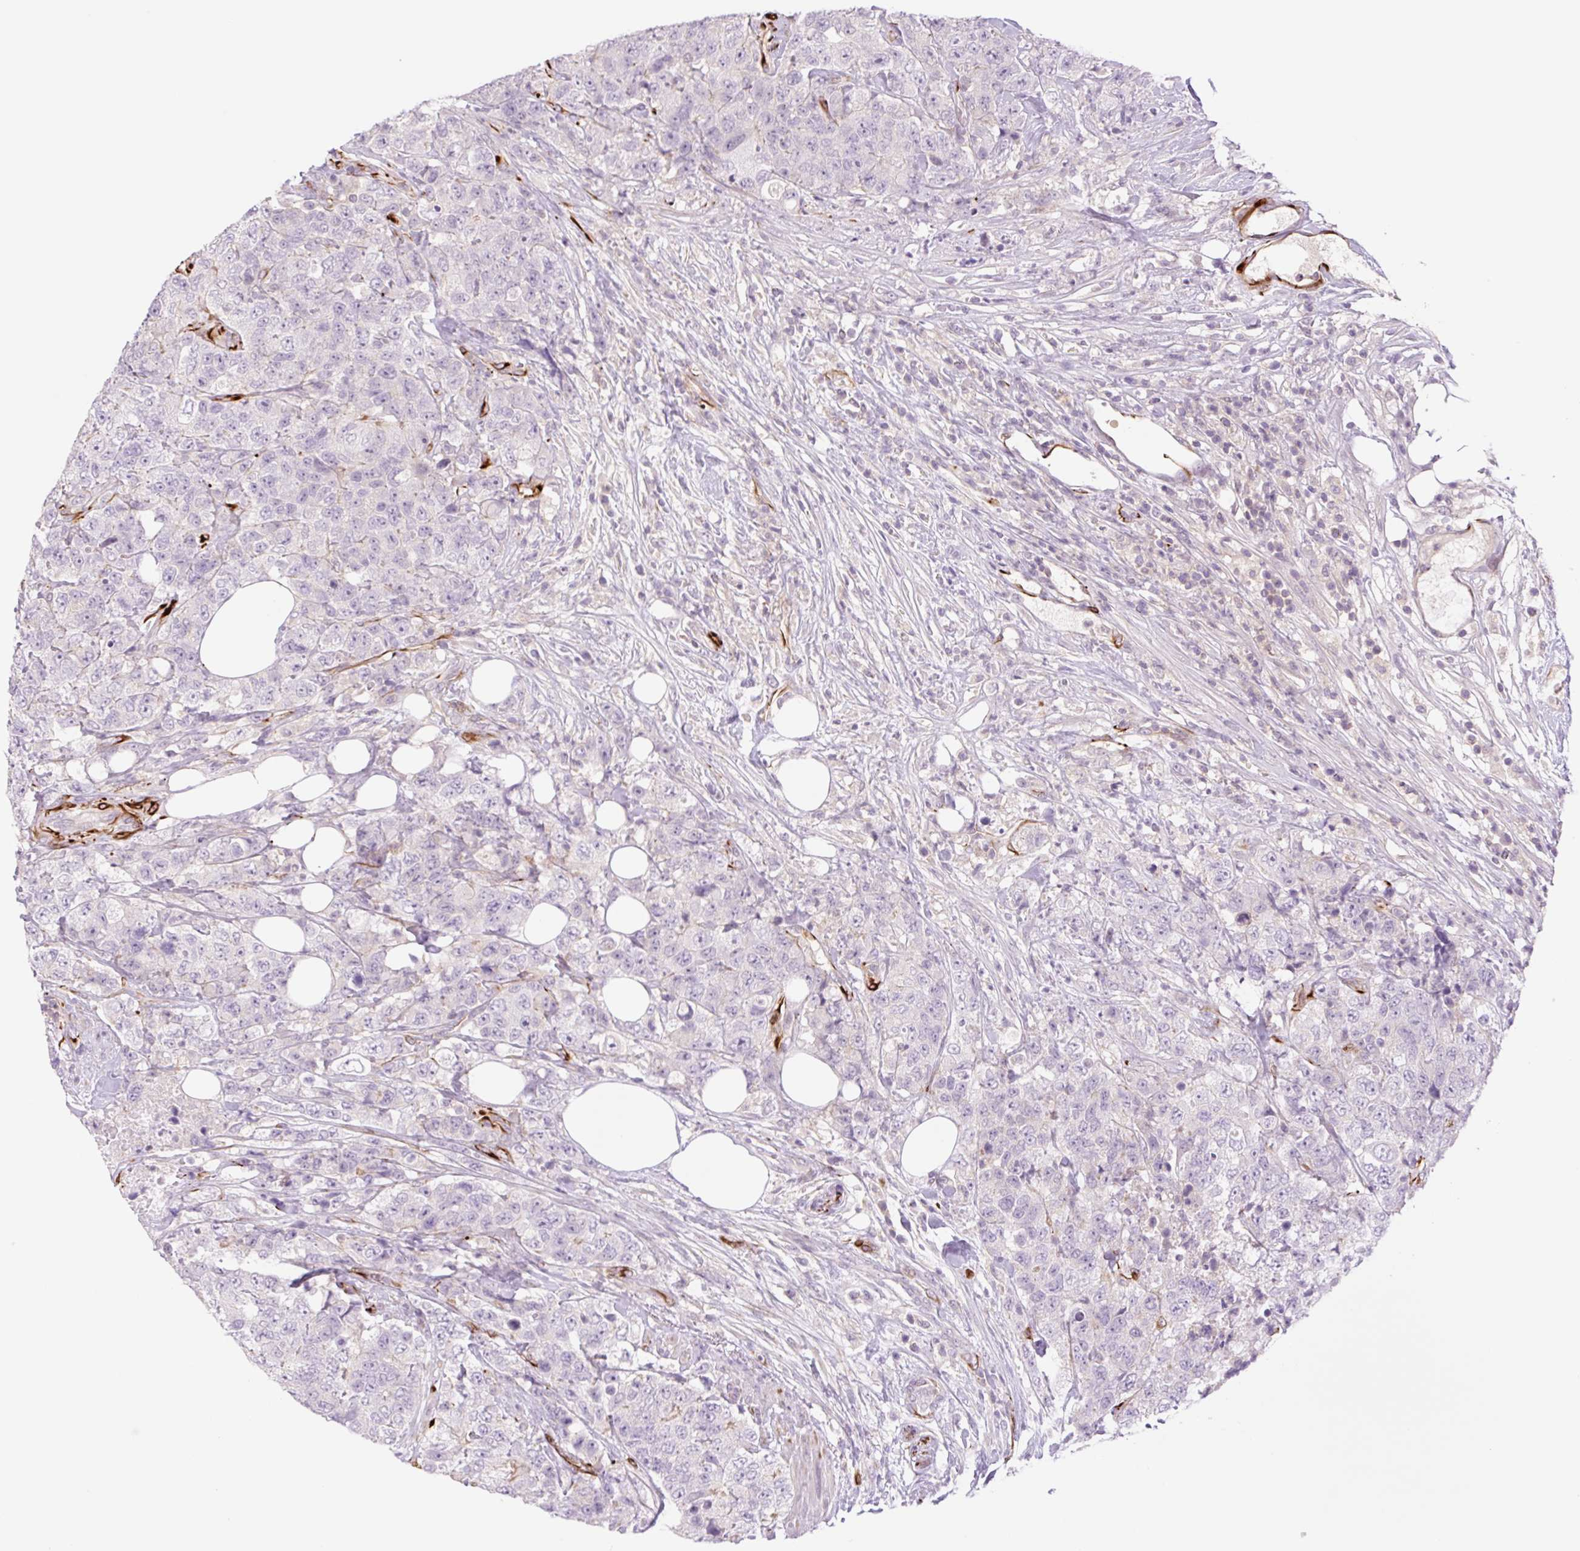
{"staining": {"intensity": "negative", "quantity": "none", "location": "none"}, "tissue": "urothelial cancer", "cell_type": "Tumor cells", "image_type": "cancer", "snomed": [{"axis": "morphology", "description": "Urothelial carcinoma, High grade"}, {"axis": "topography", "description": "Urinary bladder"}], "caption": "DAB immunohistochemical staining of urothelial carcinoma (high-grade) displays no significant expression in tumor cells.", "gene": "ZFYVE21", "patient": {"sex": "female", "age": 78}}